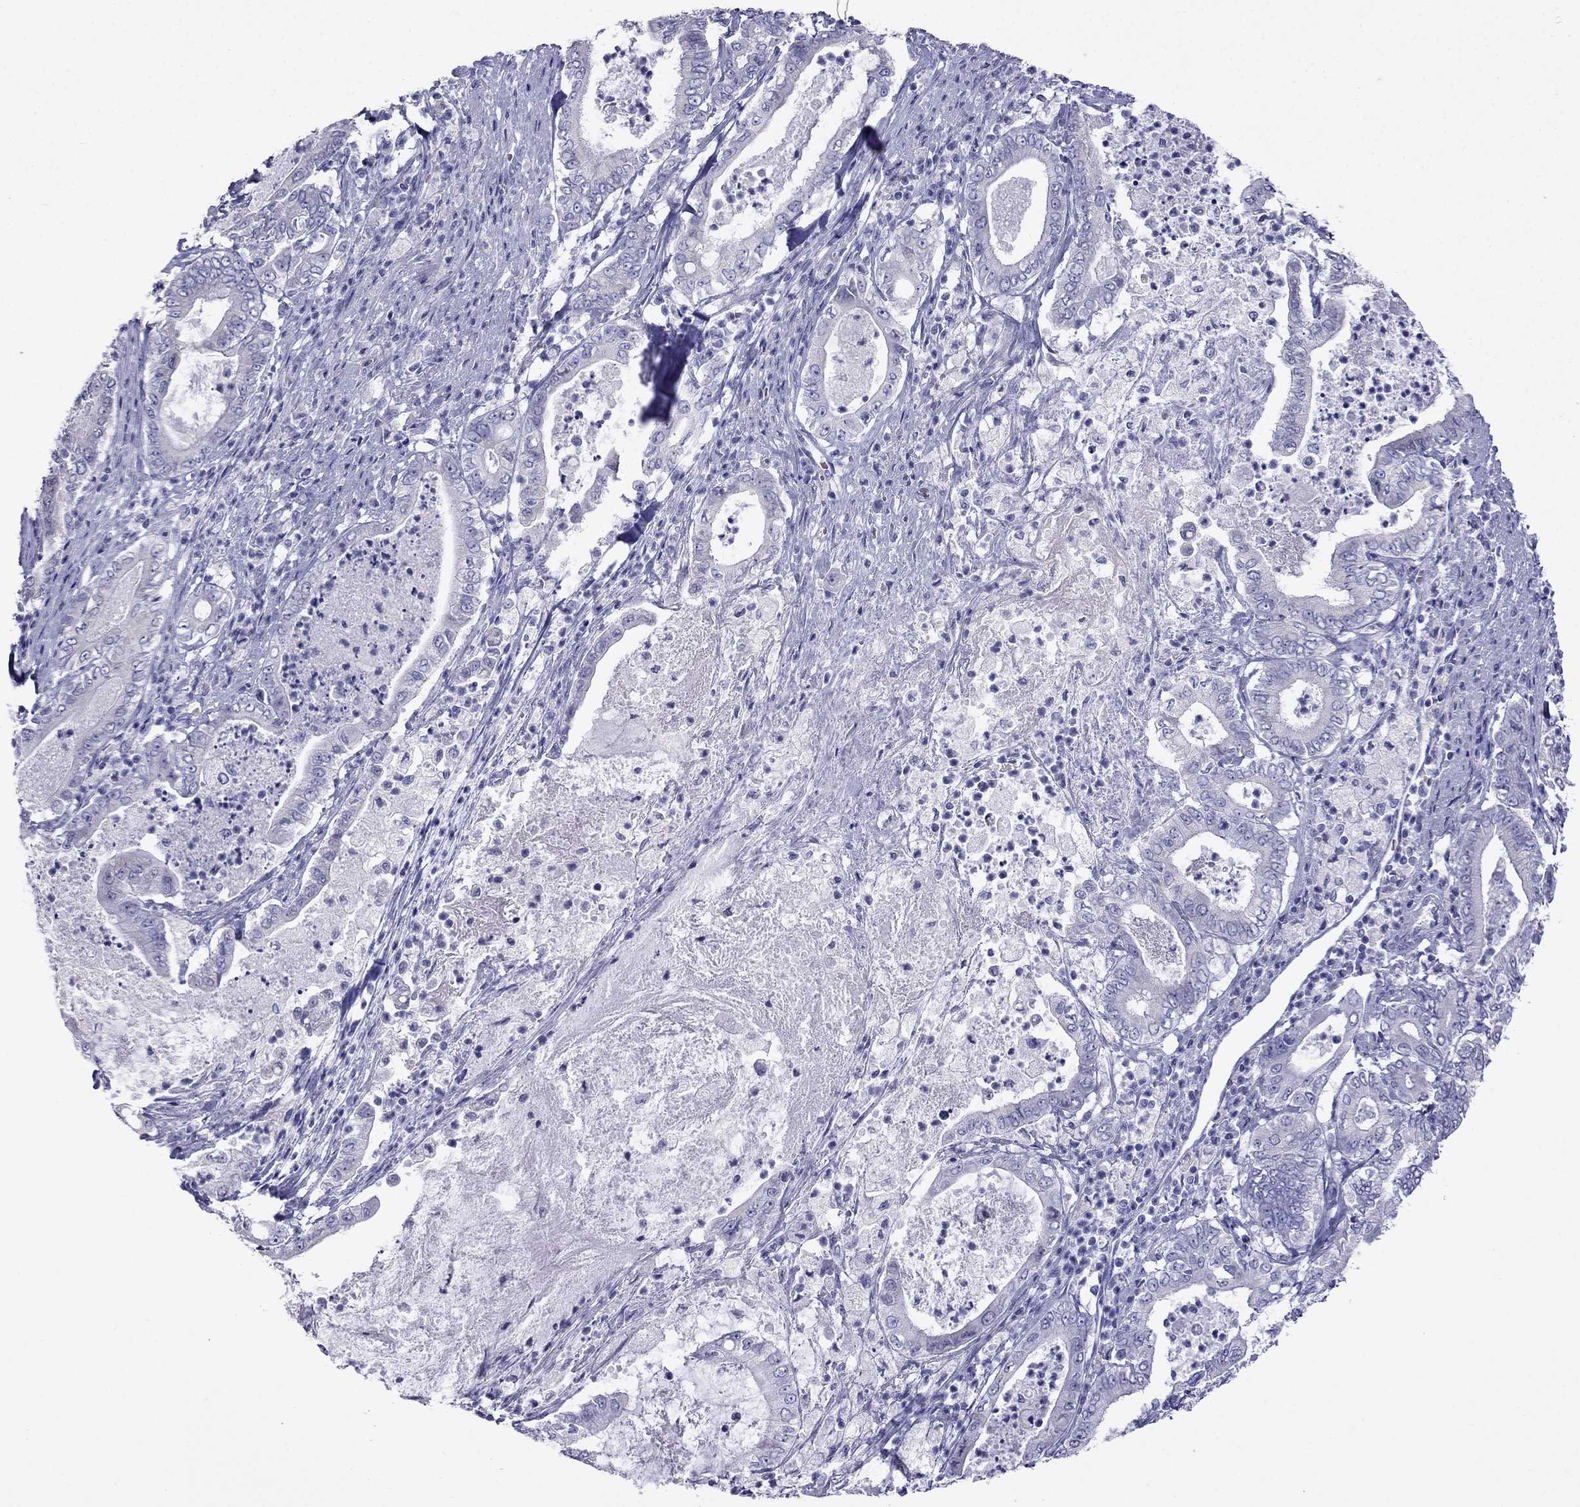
{"staining": {"intensity": "negative", "quantity": "none", "location": "none"}, "tissue": "pancreatic cancer", "cell_type": "Tumor cells", "image_type": "cancer", "snomed": [{"axis": "morphology", "description": "Adenocarcinoma, NOS"}, {"axis": "topography", "description": "Pancreas"}], "caption": "A micrograph of adenocarcinoma (pancreatic) stained for a protein displays no brown staining in tumor cells.", "gene": "TDRD1", "patient": {"sex": "male", "age": 71}}